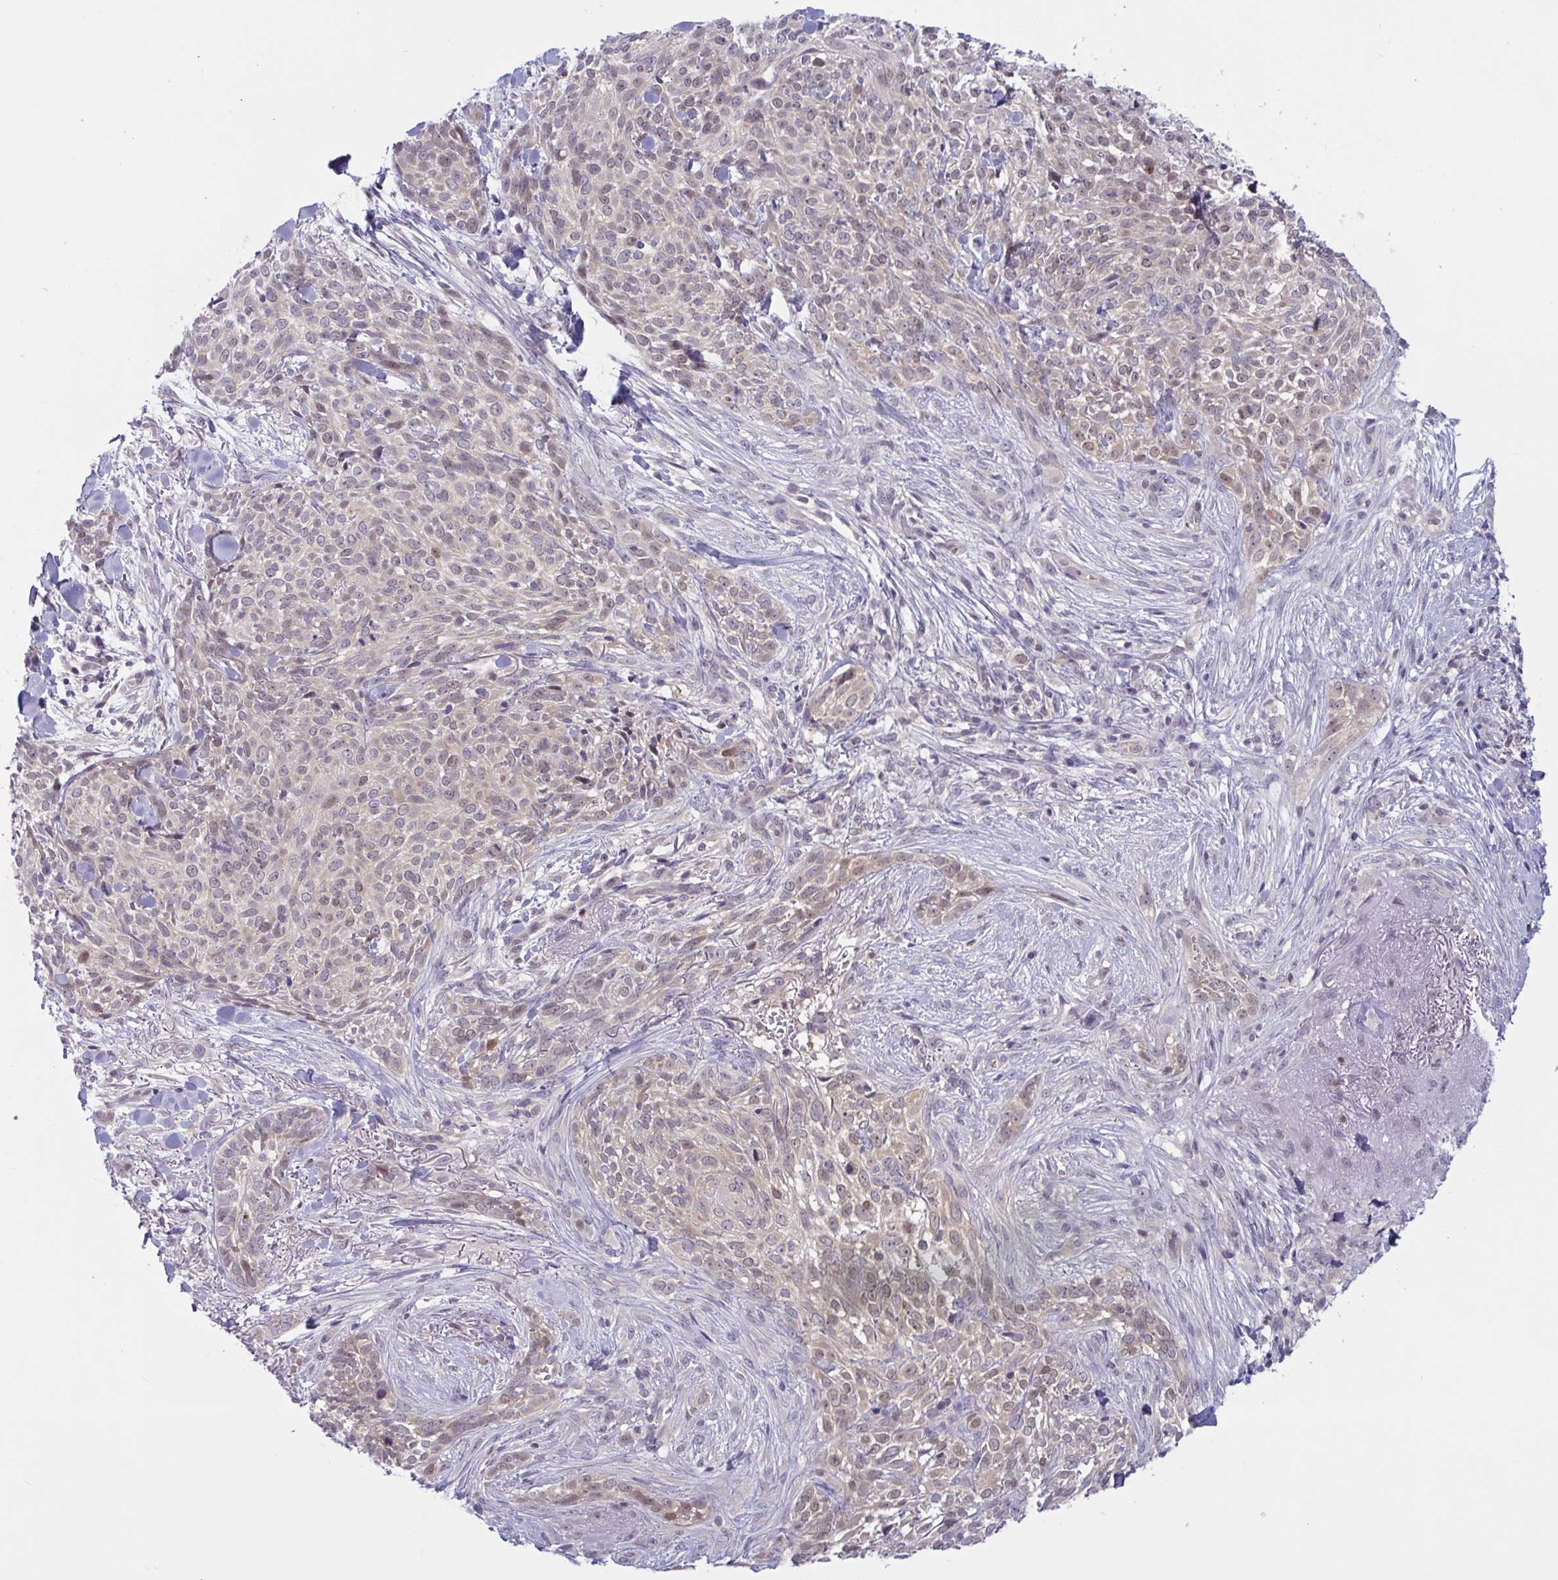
{"staining": {"intensity": "negative", "quantity": "none", "location": "none"}, "tissue": "skin cancer", "cell_type": "Tumor cells", "image_type": "cancer", "snomed": [{"axis": "morphology", "description": "Basal cell carcinoma"}, {"axis": "topography", "description": "Skin"}, {"axis": "topography", "description": "Skin of face"}], "caption": "Basal cell carcinoma (skin) was stained to show a protein in brown. There is no significant staining in tumor cells.", "gene": "TSN", "patient": {"sex": "female", "age": 90}}